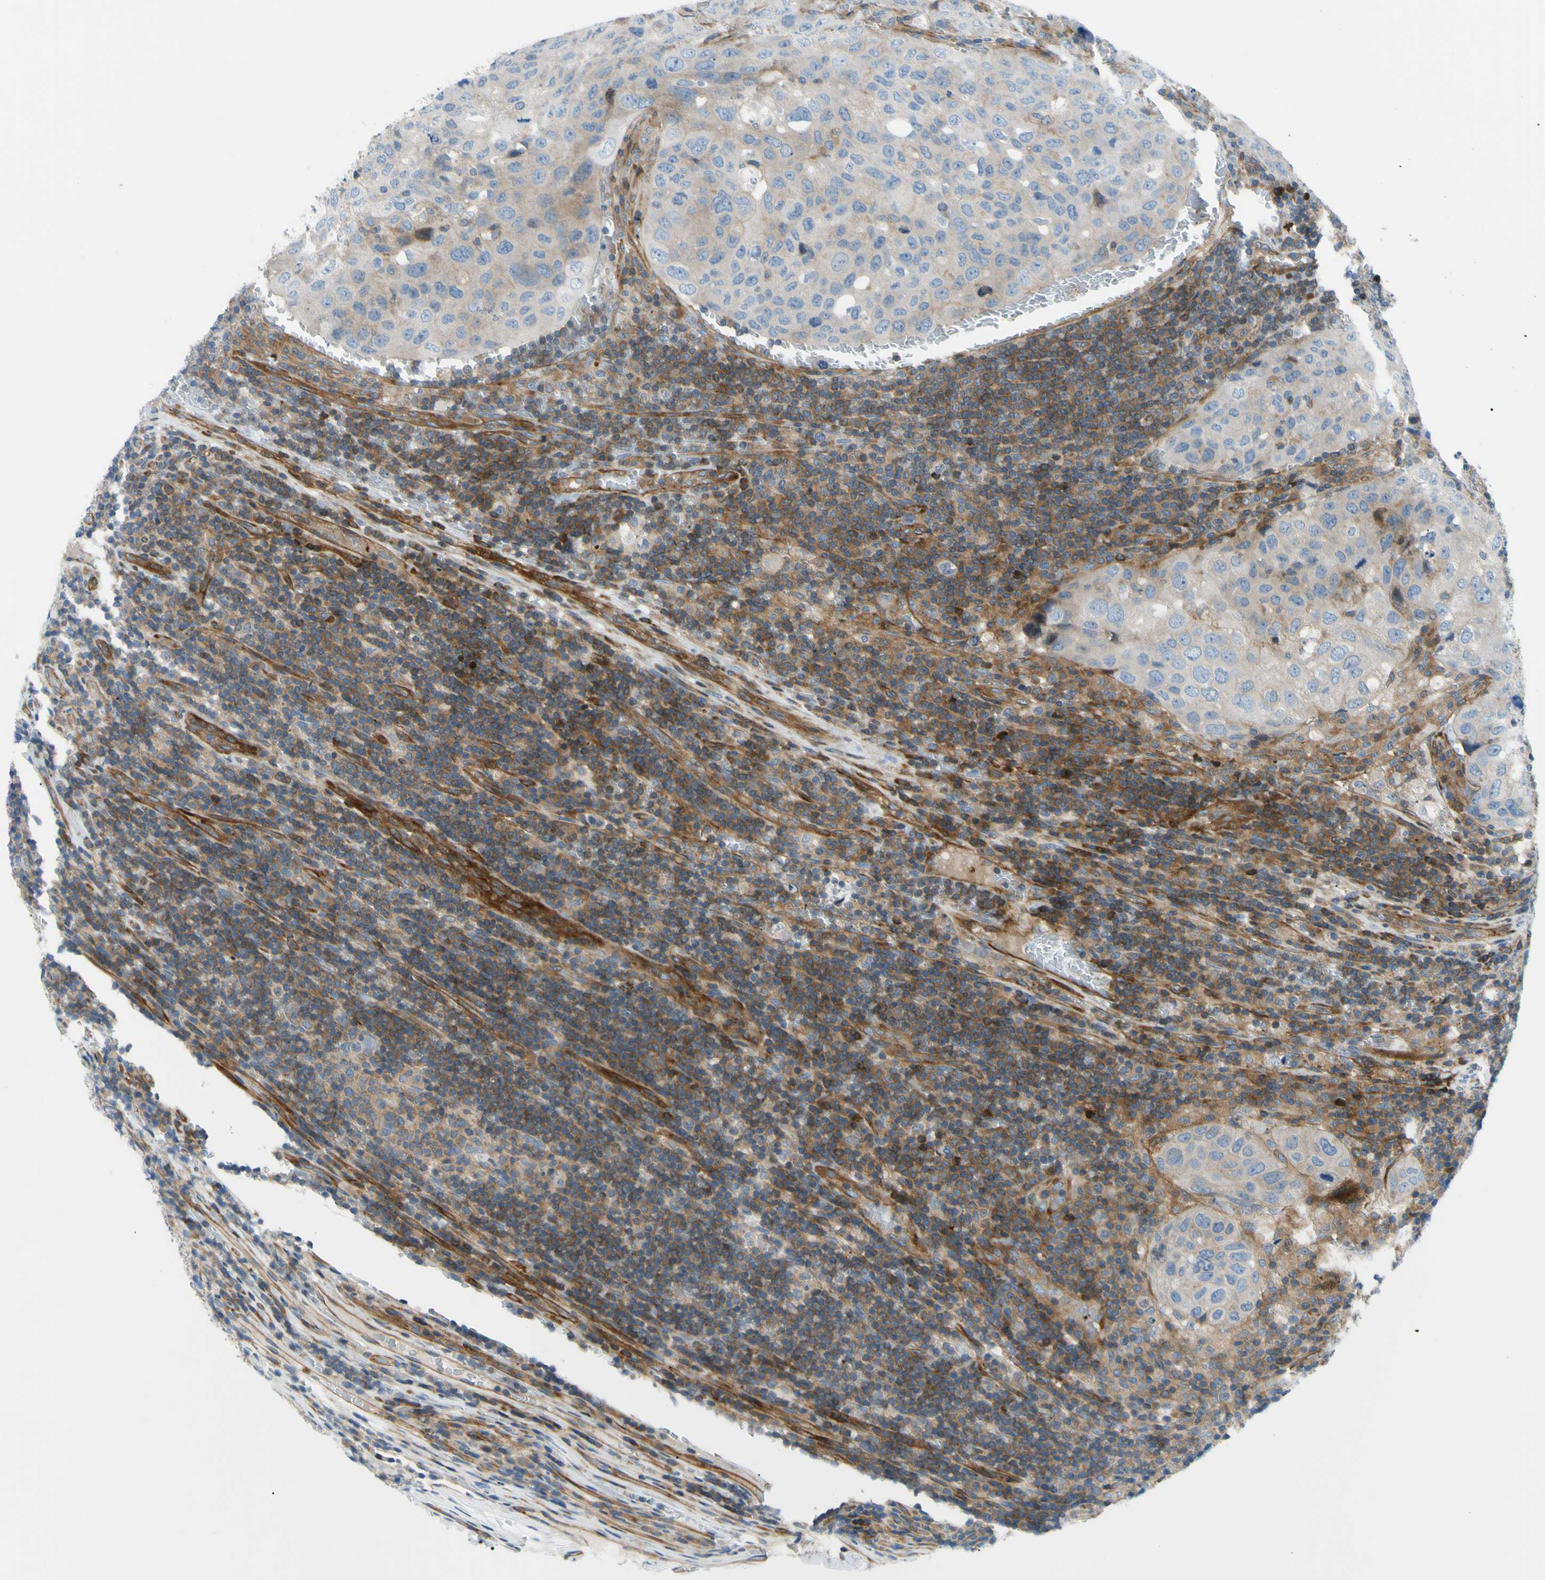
{"staining": {"intensity": "weak", "quantity": "<25%", "location": "cytoplasmic/membranous"}, "tissue": "urothelial cancer", "cell_type": "Tumor cells", "image_type": "cancer", "snomed": [{"axis": "morphology", "description": "Urothelial carcinoma, High grade"}, {"axis": "topography", "description": "Lymph node"}, {"axis": "topography", "description": "Urinary bladder"}], "caption": "This is a micrograph of immunohistochemistry (IHC) staining of high-grade urothelial carcinoma, which shows no expression in tumor cells.", "gene": "PAK2", "patient": {"sex": "male", "age": 51}}